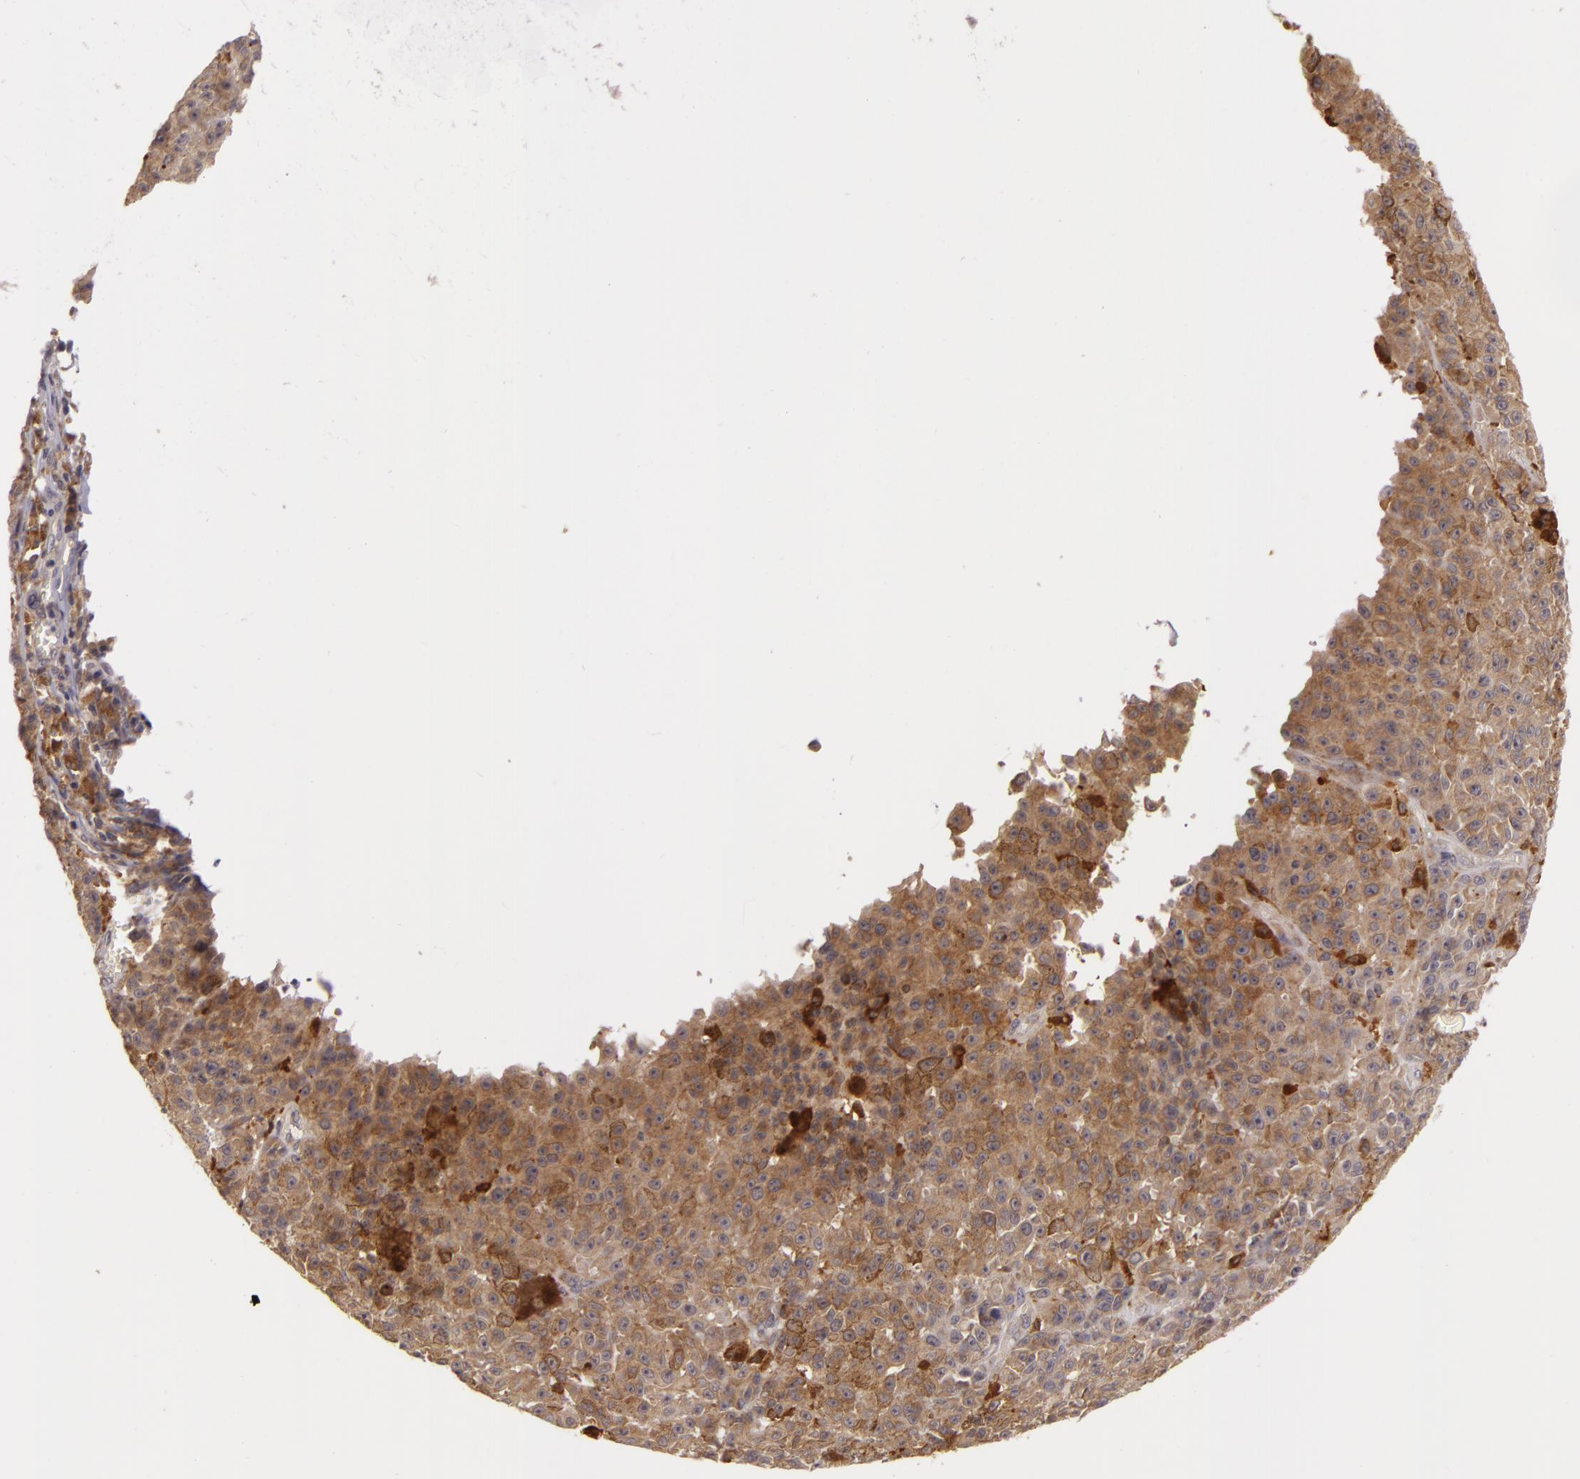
{"staining": {"intensity": "moderate", "quantity": "25%-75%", "location": "cytoplasmic/membranous"}, "tissue": "melanoma", "cell_type": "Tumor cells", "image_type": "cancer", "snomed": [{"axis": "morphology", "description": "Malignant melanoma, NOS"}, {"axis": "topography", "description": "Skin"}], "caption": "Malignant melanoma stained with immunohistochemistry reveals moderate cytoplasmic/membranous expression in about 25%-75% of tumor cells.", "gene": "PPP1R3F", "patient": {"sex": "male", "age": 64}}